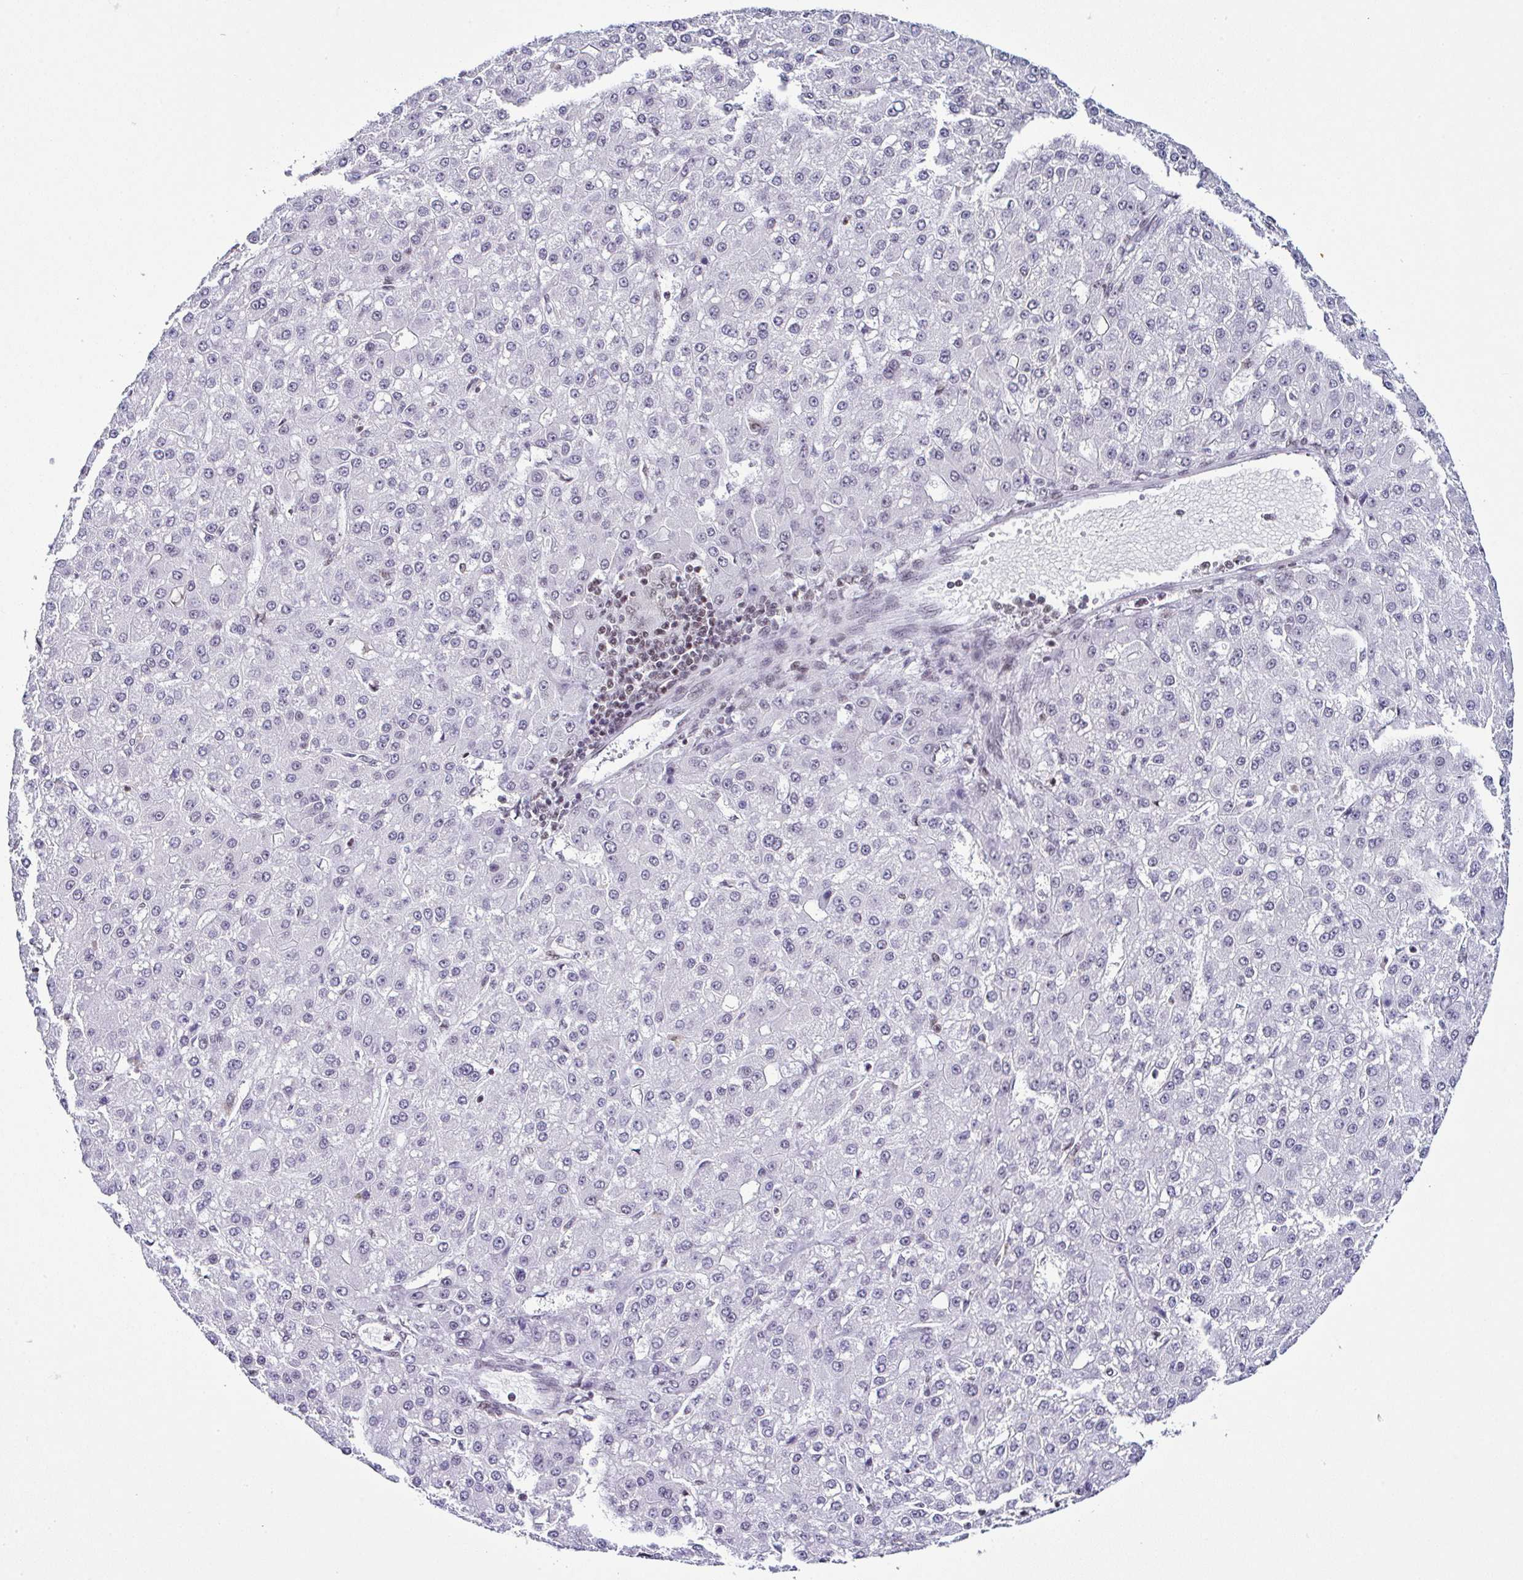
{"staining": {"intensity": "negative", "quantity": "none", "location": "none"}, "tissue": "liver cancer", "cell_type": "Tumor cells", "image_type": "cancer", "snomed": [{"axis": "morphology", "description": "Carcinoma, Hepatocellular, NOS"}, {"axis": "topography", "description": "Liver"}], "caption": "IHC photomicrograph of neoplastic tissue: human liver hepatocellular carcinoma stained with DAB (3,3'-diaminobenzidine) reveals no significant protein positivity in tumor cells.", "gene": "DR1", "patient": {"sex": "male", "age": 67}}